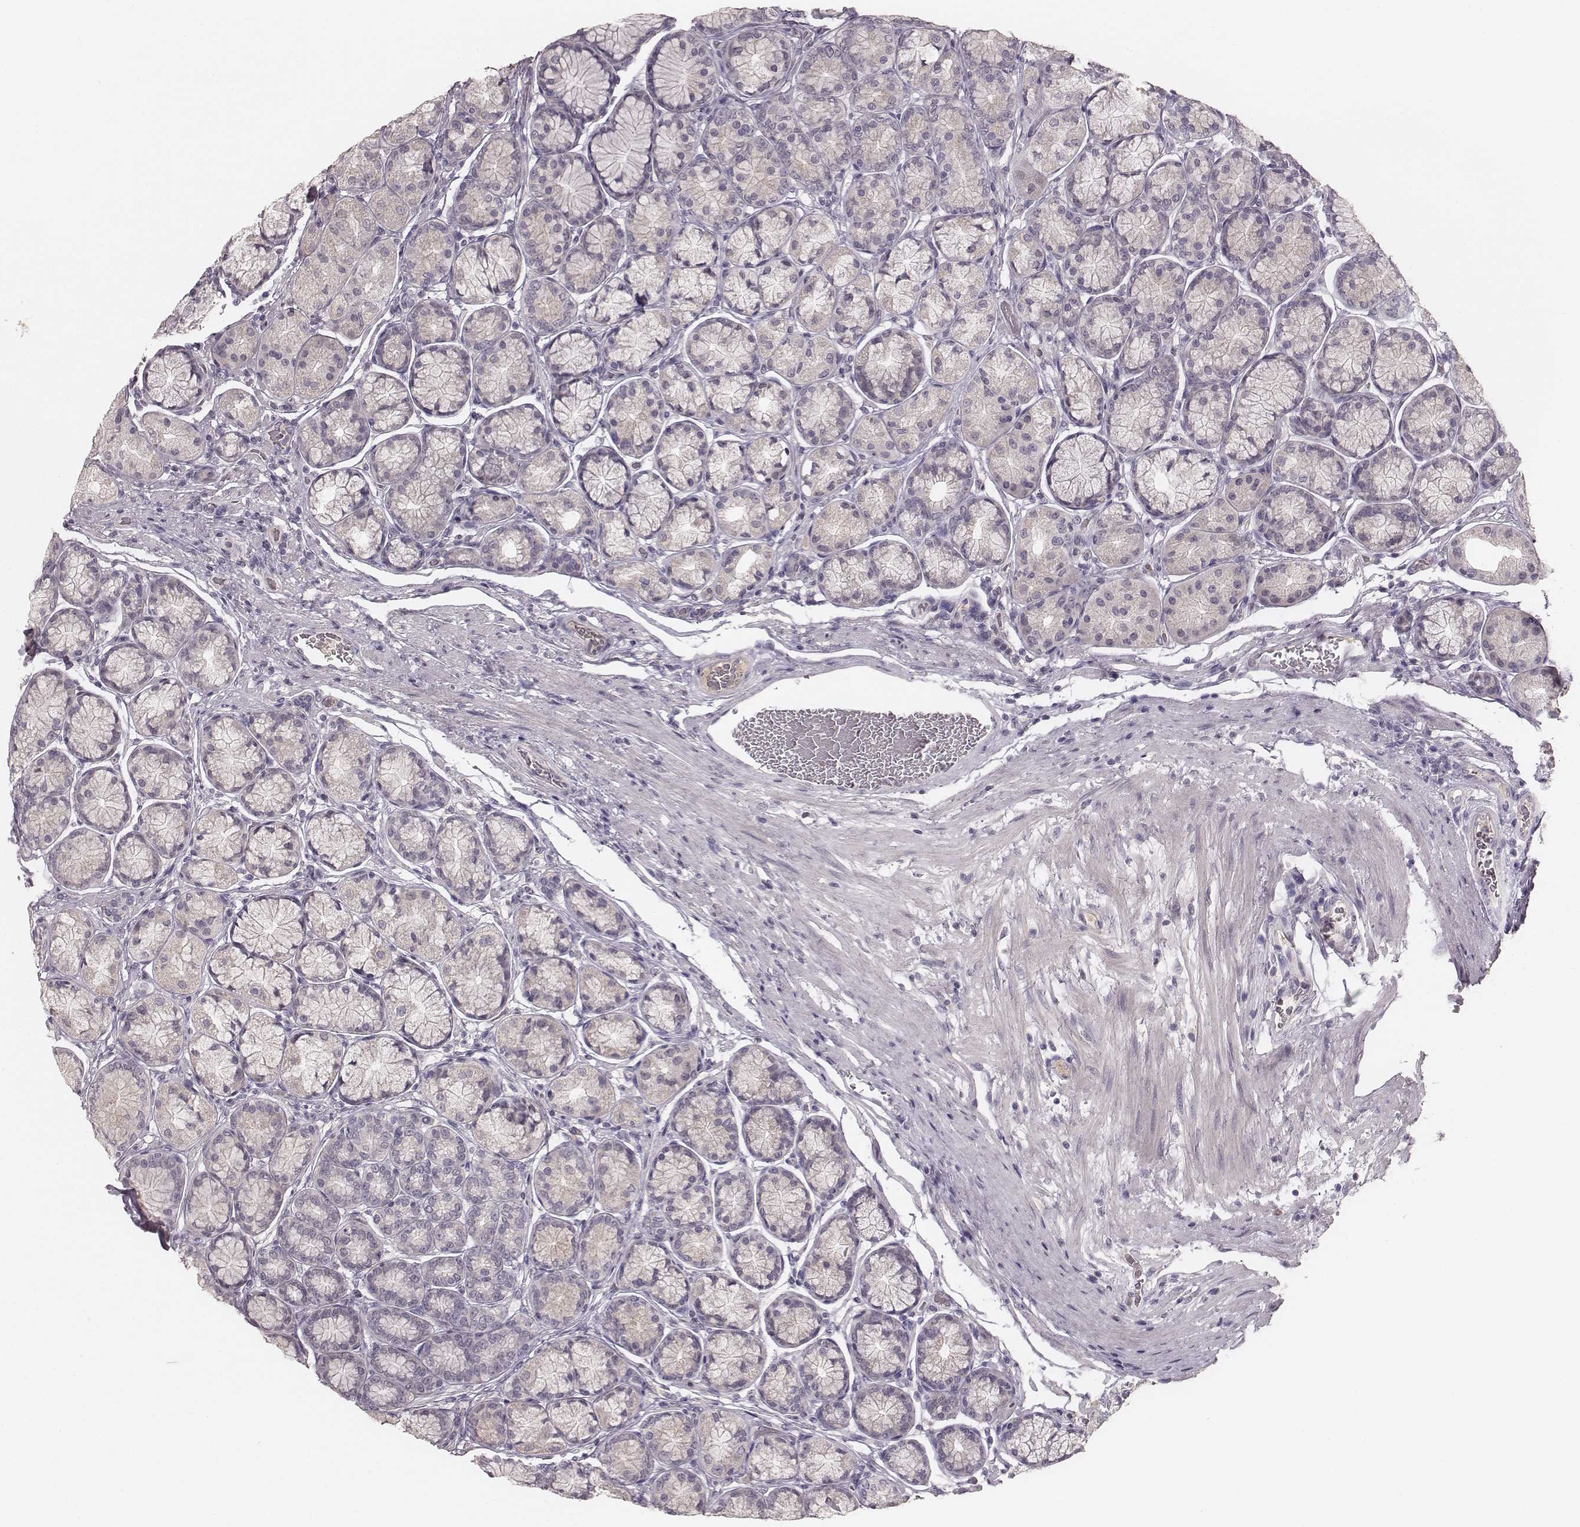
{"staining": {"intensity": "negative", "quantity": "none", "location": "none"}, "tissue": "stomach", "cell_type": "Glandular cells", "image_type": "normal", "snomed": [{"axis": "morphology", "description": "Normal tissue, NOS"}, {"axis": "morphology", "description": "Adenocarcinoma, NOS"}, {"axis": "morphology", "description": "Adenocarcinoma, High grade"}, {"axis": "topography", "description": "Stomach, upper"}, {"axis": "topography", "description": "Stomach"}], "caption": "Immunohistochemistry image of benign stomach stained for a protein (brown), which reveals no positivity in glandular cells. Nuclei are stained in blue.", "gene": "LY6K", "patient": {"sex": "female", "age": 65}}